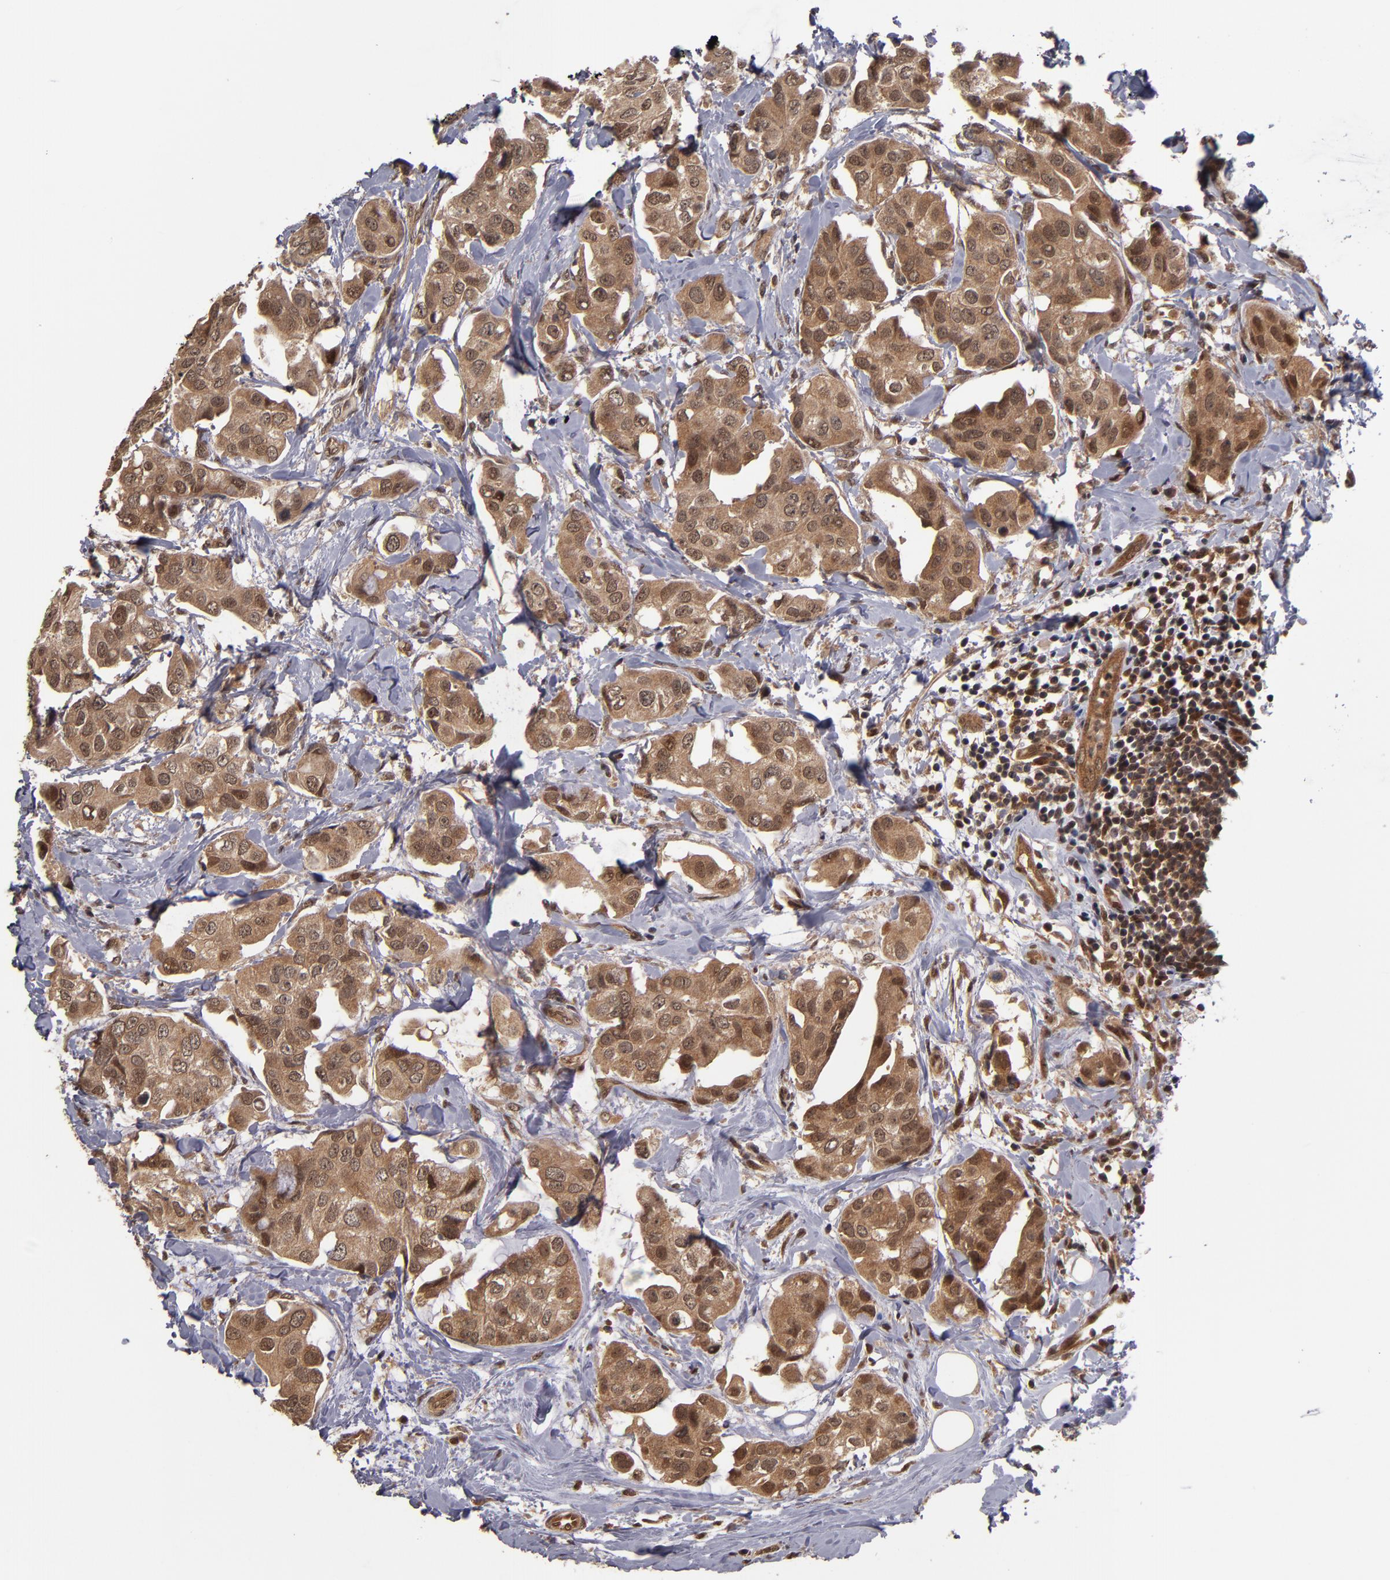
{"staining": {"intensity": "moderate", "quantity": ">75%", "location": "cytoplasmic/membranous,nuclear"}, "tissue": "breast cancer", "cell_type": "Tumor cells", "image_type": "cancer", "snomed": [{"axis": "morphology", "description": "Duct carcinoma"}, {"axis": "topography", "description": "Breast"}], "caption": "Moderate cytoplasmic/membranous and nuclear positivity is seen in approximately >75% of tumor cells in breast infiltrating ductal carcinoma.", "gene": "CUL5", "patient": {"sex": "female", "age": 40}}